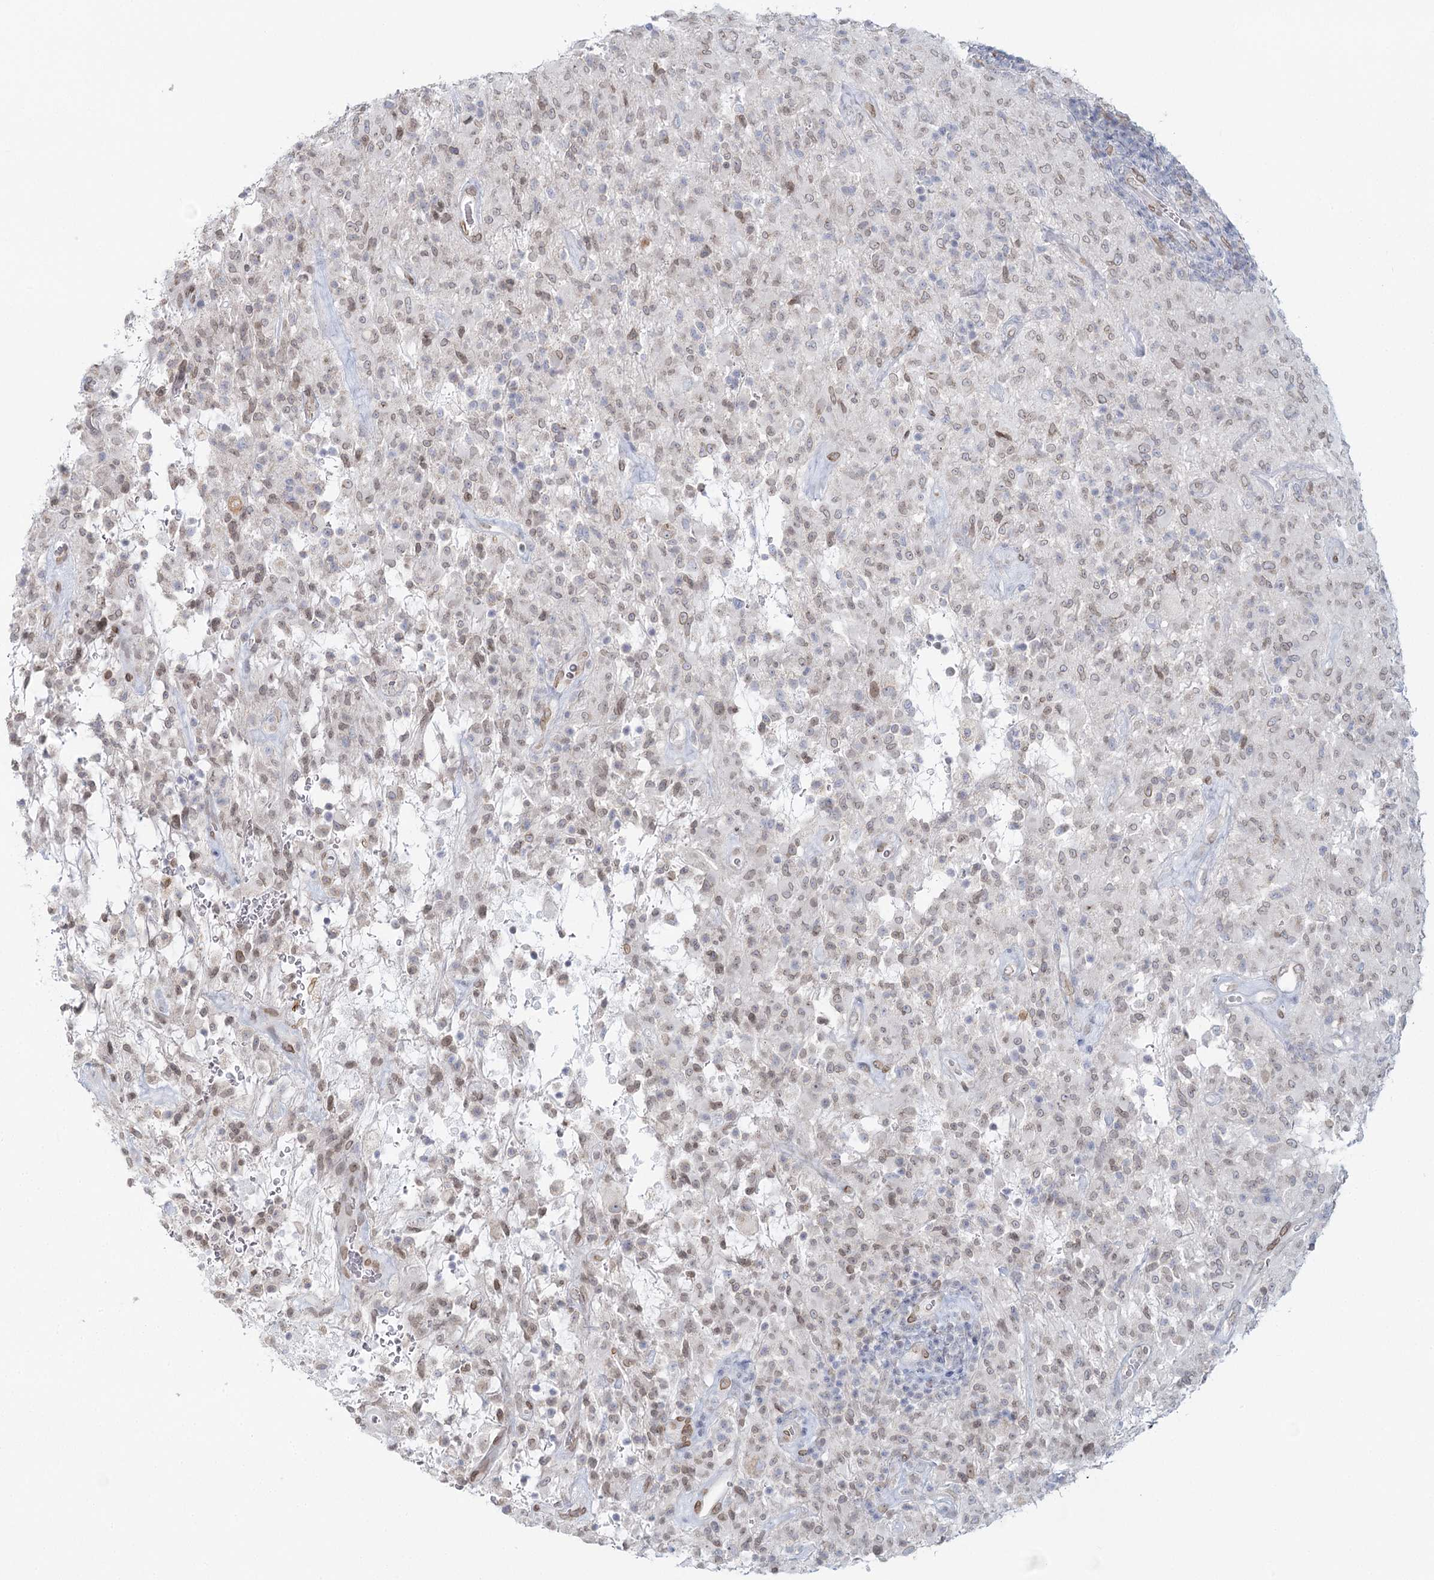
{"staining": {"intensity": "weak", "quantity": "25%-75%", "location": "nuclear"}, "tissue": "glioma", "cell_type": "Tumor cells", "image_type": "cancer", "snomed": [{"axis": "morphology", "description": "Glioma, malignant, High grade"}, {"axis": "topography", "description": "Brain"}], "caption": "Immunohistochemical staining of human glioma exhibits low levels of weak nuclear staining in approximately 25%-75% of tumor cells. (DAB (3,3'-diaminobenzidine) = brown stain, brightfield microscopy at high magnification).", "gene": "VWA5A", "patient": {"sex": "female", "age": 57}}